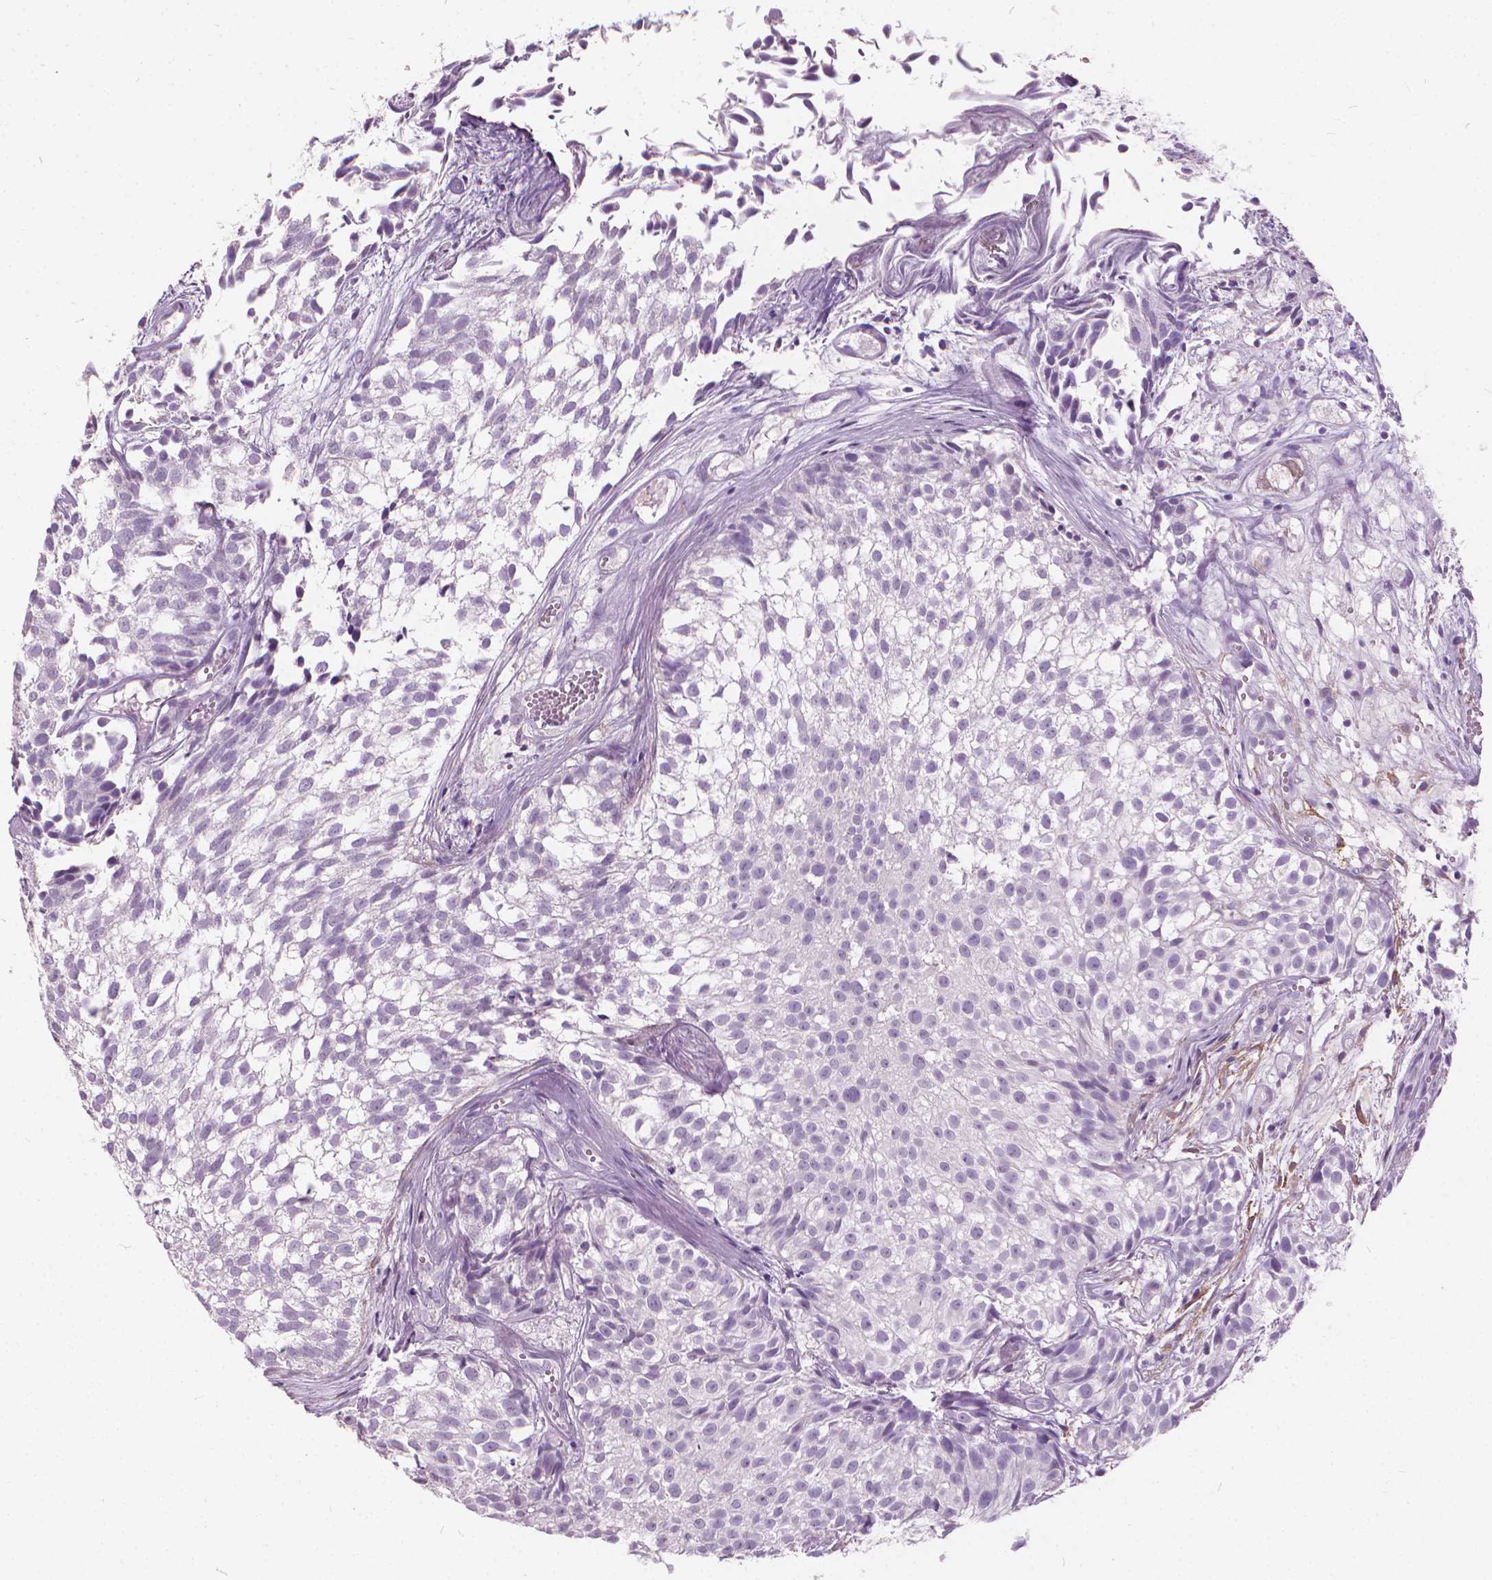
{"staining": {"intensity": "negative", "quantity": "none", "location": "none"}, "tissue": "urothelial cancer", "cell_type": "Tumor cells", "image_type": "cancer", "snomed": [{"axis": "morphology", "description": "Urothelial carcinoma, Low grade"}, {"axis": "topography", "description": "Urinary bladder"}], "caption": "High magnification brightfield microscopy of urothelial cancer stained with DAB (brown) and counterstained with hematoxylin (blue): tumor cells show no significant expression.", "gene": "DNM1", "patient": {"sex": "male", "age": 70}}